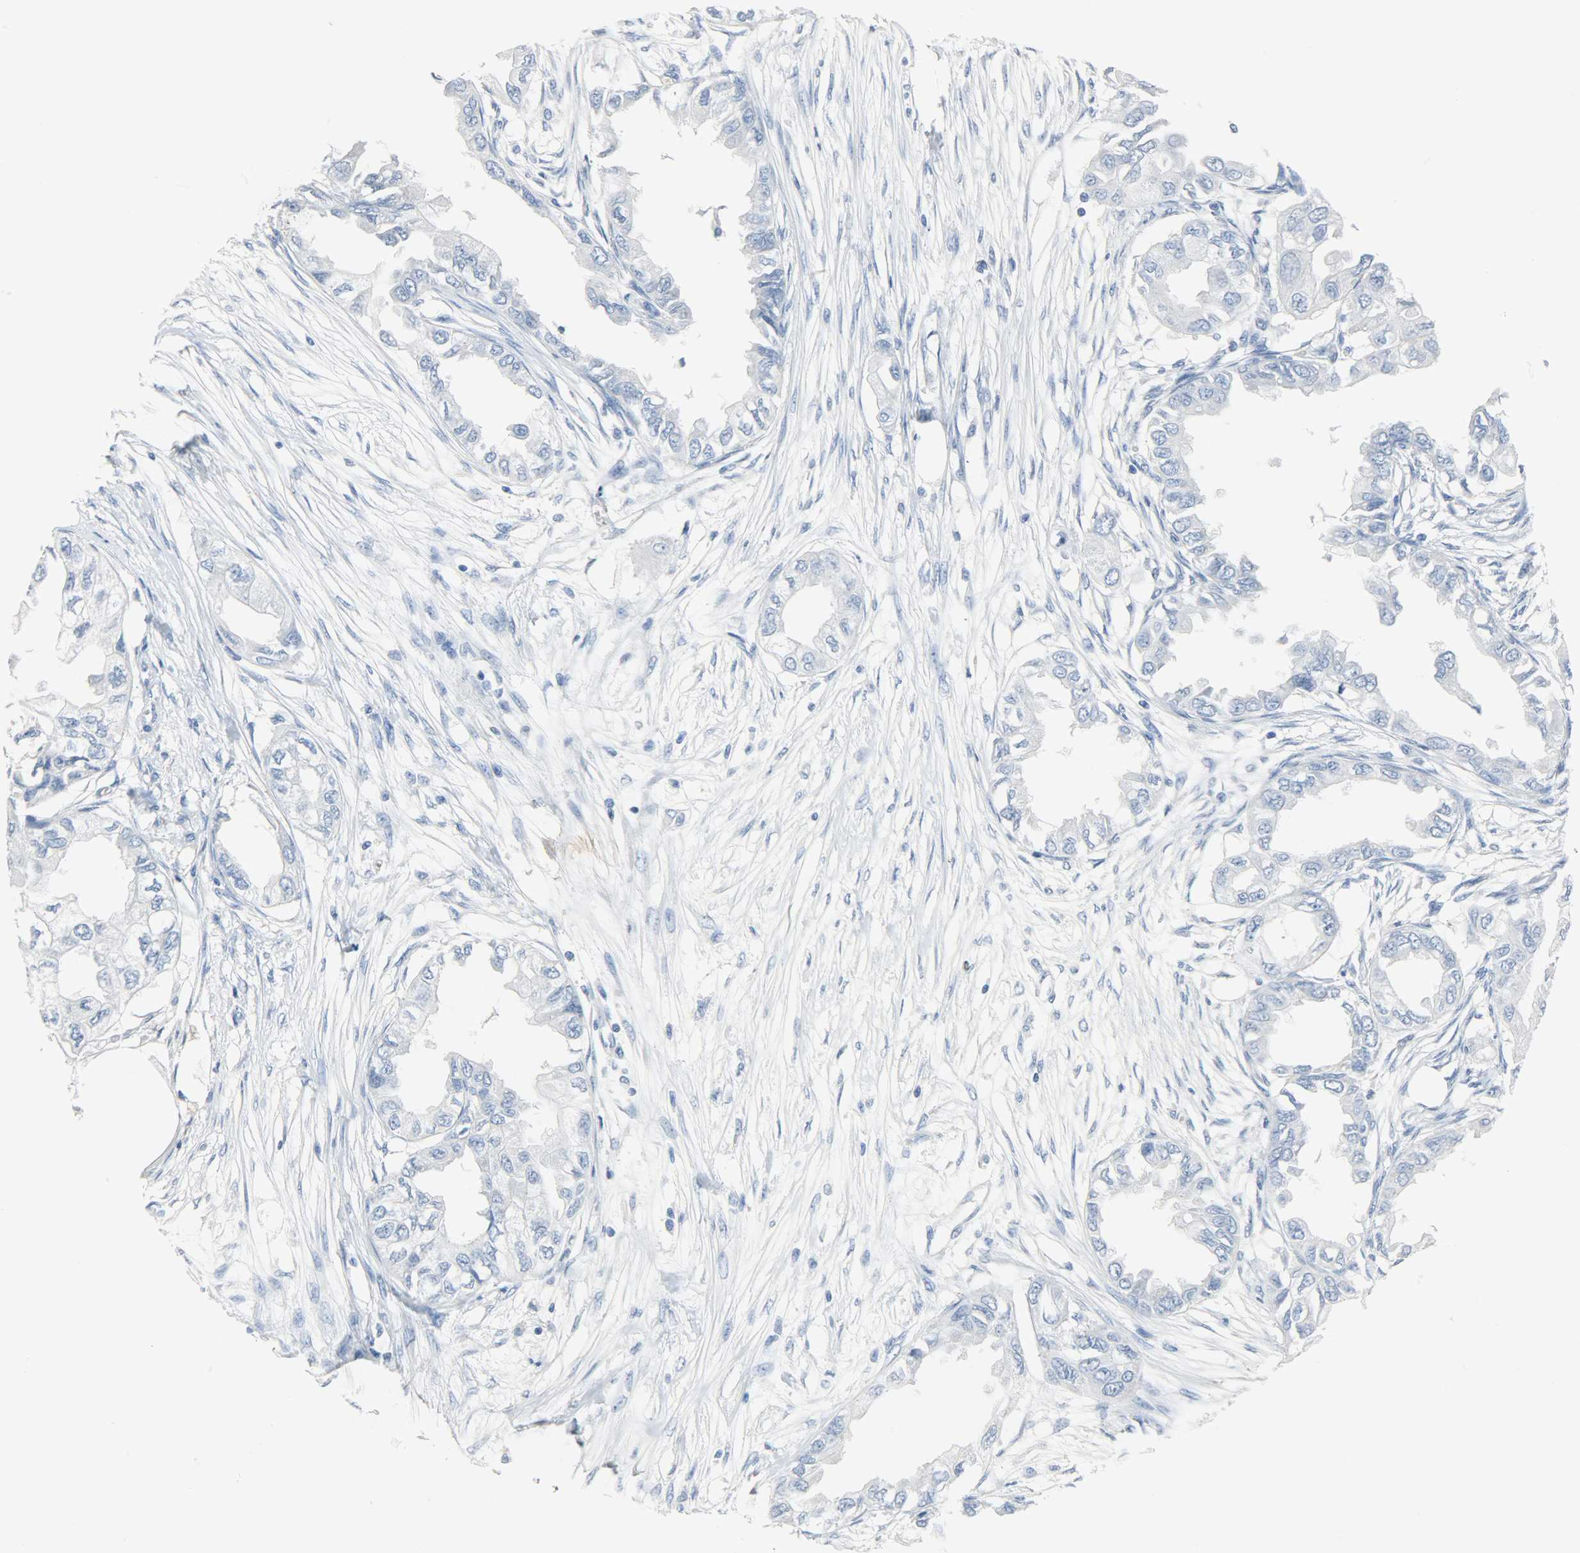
{"staining": {"intensity": "negative", "quantity": "none", "location": "none"}, "tissue": "endometrial cancer", "cell_type": "Tumor cells", "image_type": "cancer", "snomed": [{"axis": "morphology", "description": "Adenocarcinoma, NOS"}, {"axis": "topography", "description": "Endometrium"}], "caption": "There is no significant positivity in tumor cells of endometrial adenocarcinoma.", "gene": "CA3", "patient": {"sex": "female", "age": 67}}